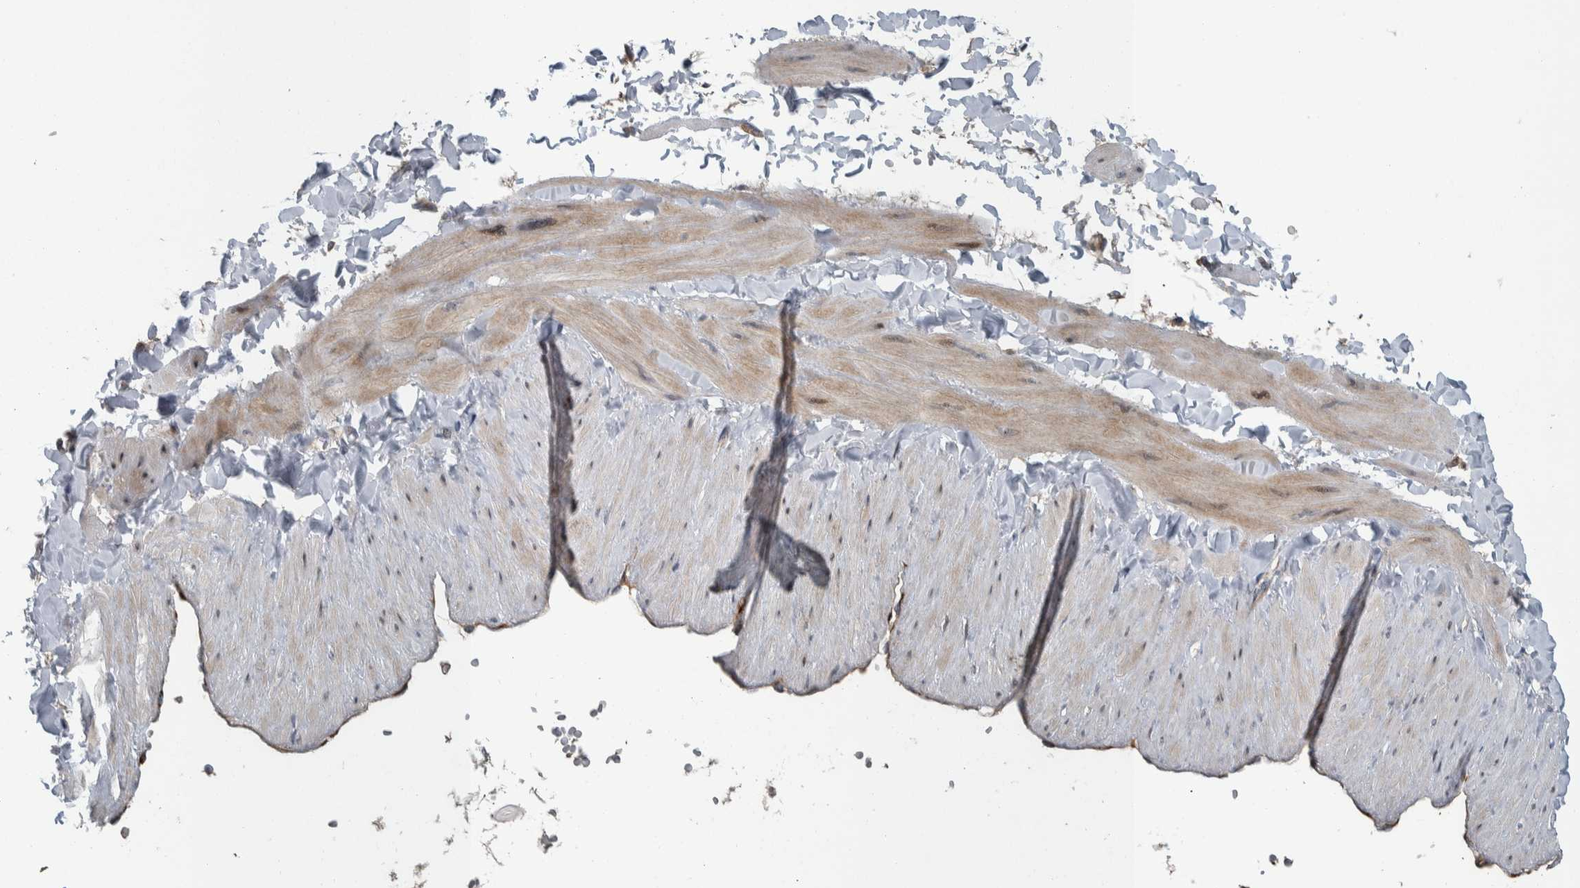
{"staining": {"intensity": "weak", "quantity": "25%-75%", "location": "cytoplasmic/membranous"}, "tissue": "adipose tissue", "cell_type": "Adipocytes", "image_type": "normal", "snomed": [{"axis": "morphology", "description": "Normal tissue, NOS"}, {"axis": "topography", "description": "Adipose tissue"}, {"axis": "topography", "description": "Vascular tissue"}, {"axis": "topography", "description": "Peripheral nerve tissue"}], "caption": "Protein analysis of normal adipose tissue shows weak cytoplasmic/membranous expression in approximately 25%-75% of adipocytes.", "gene": "BAIAP2L1", "patient": {"sex": "male", "age": 25}}